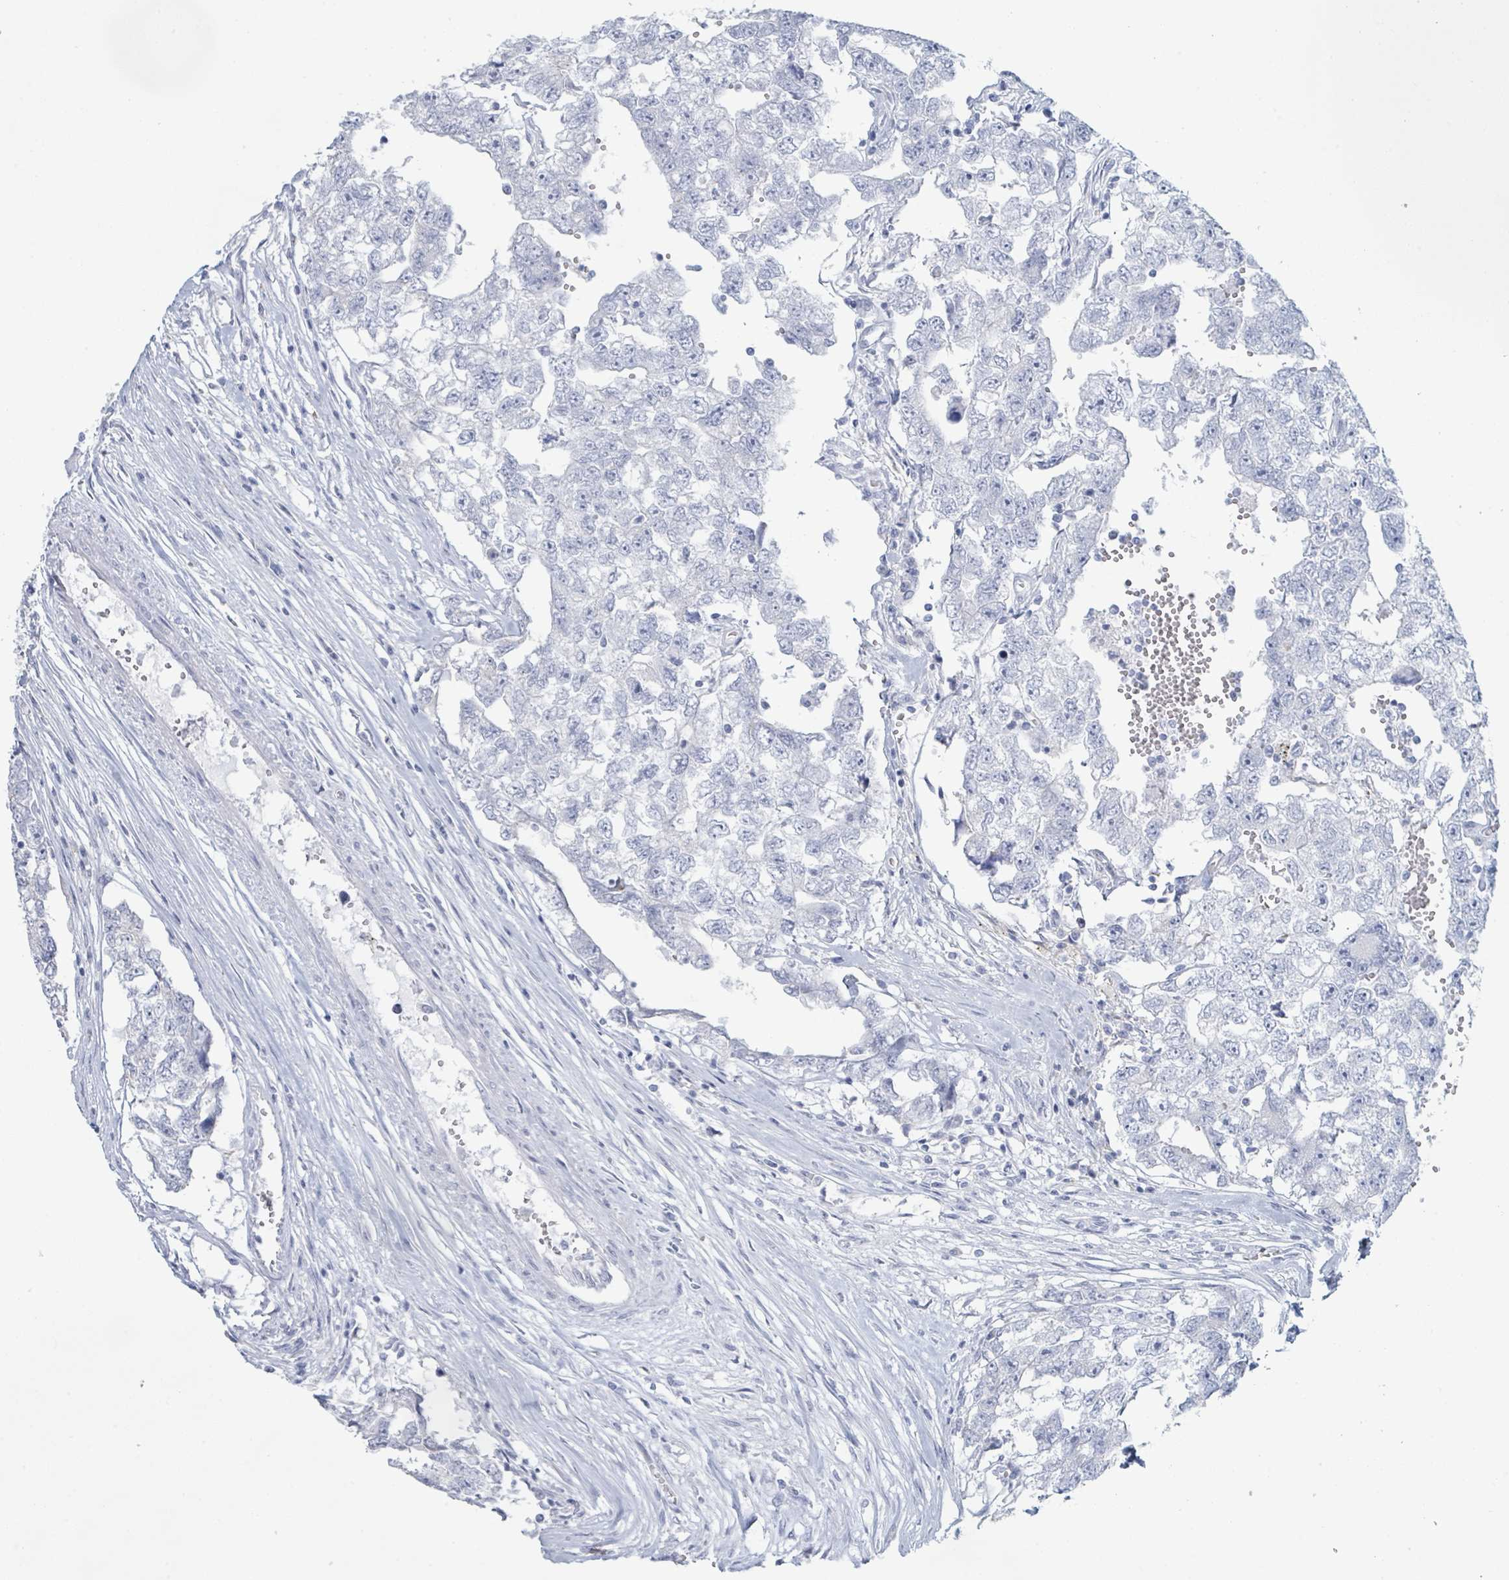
{"staining": {"intensity": "negative", "quantity": "none", "location": "none"}, "tissue": "testis cancer", "cell_type": "Tumor cells", "image_type": "cancer", "snomed": [{"axis": "morphology", "description": "Carcinoma, Embryonal, NOS"}, {"axis": "topography", "description": "Testis"}], "caption": "Testis cancer (embryonal carcinoma) stained for a protein using IHC demonstrates no expression tumor cells.", "gene": "PGA3", "patient": {"sex": "male", "age": 22}}